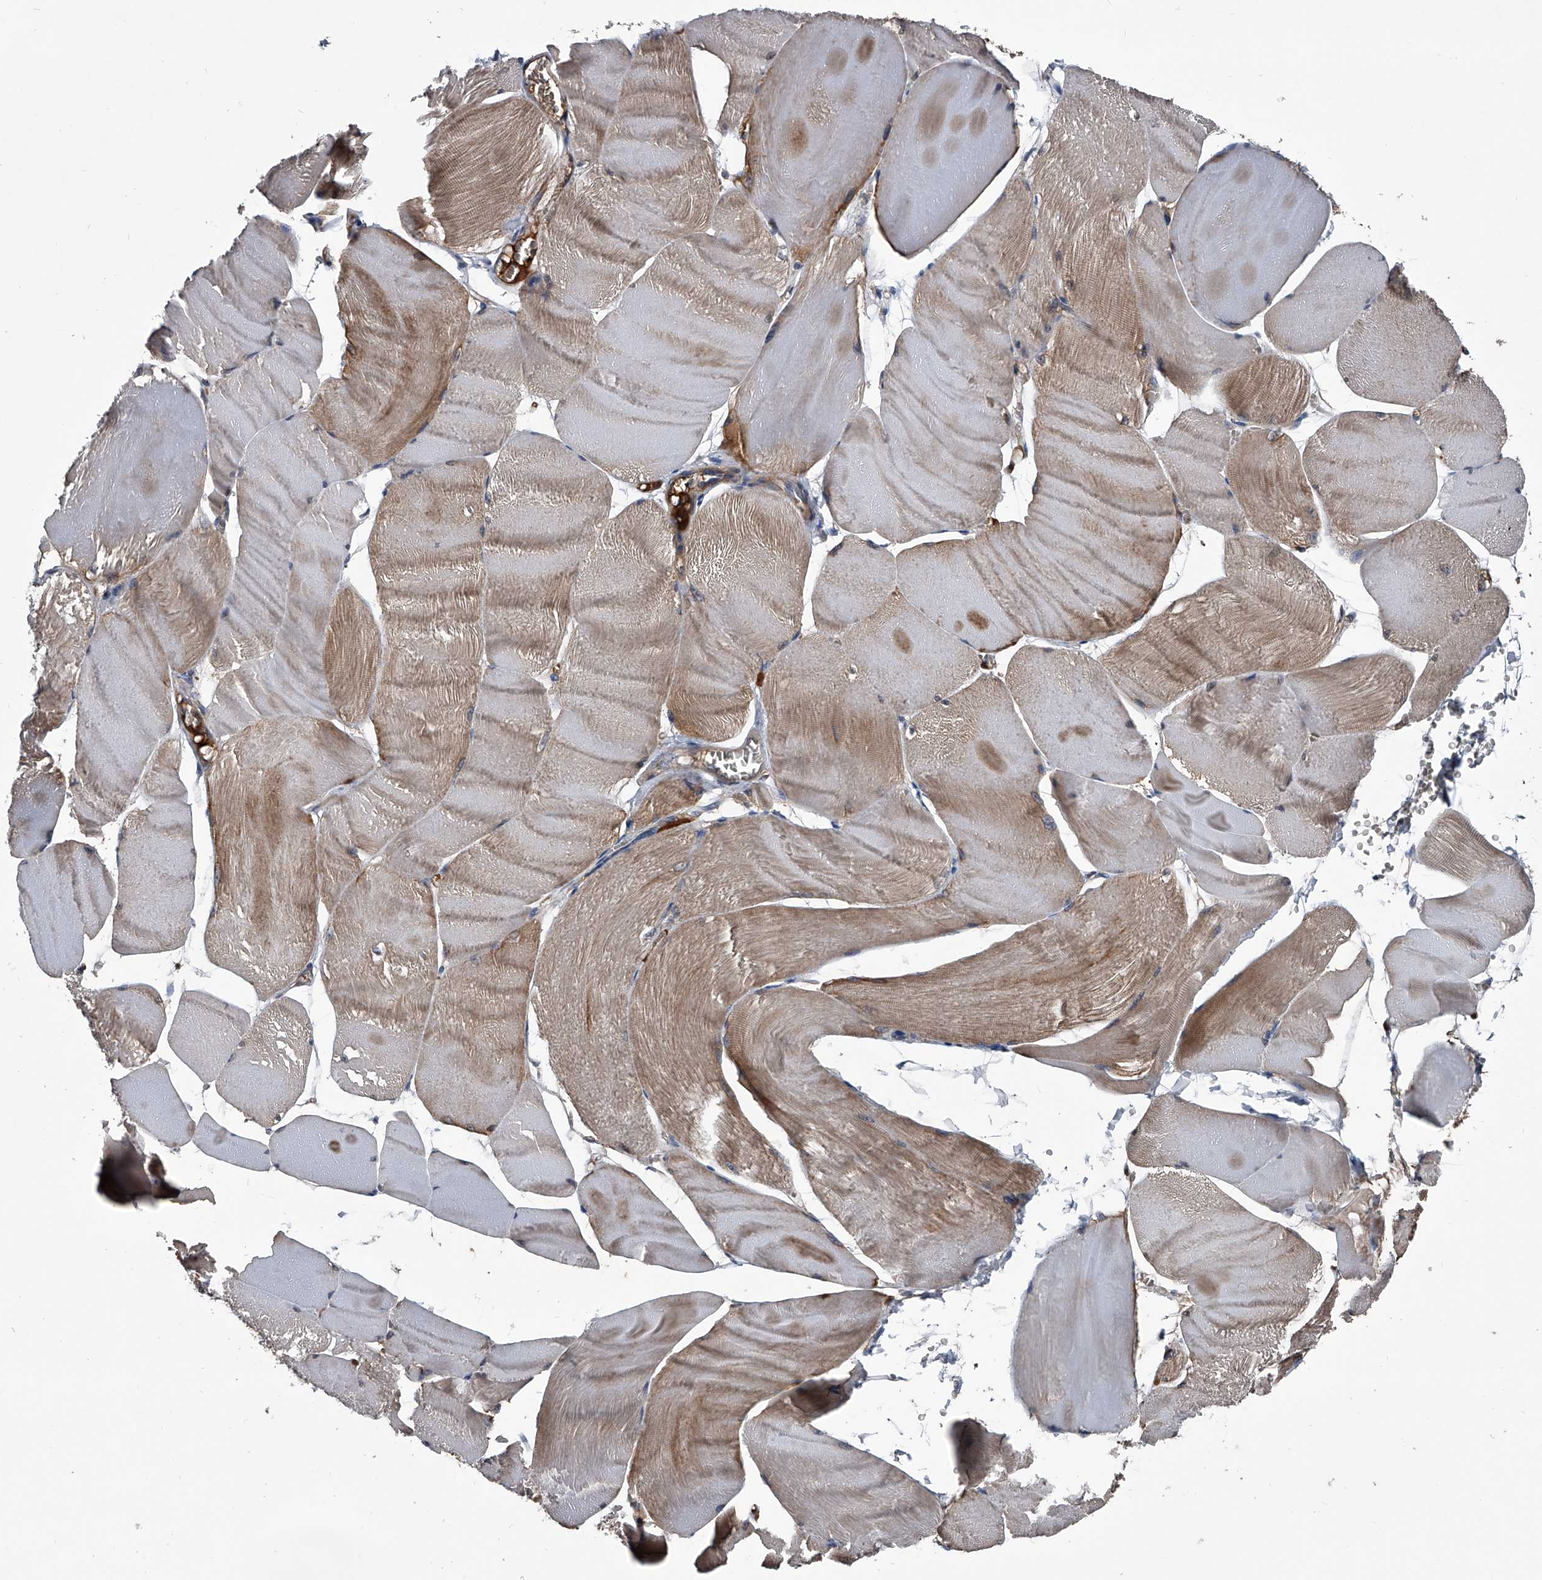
{"staining": {"intensity": "moderate", "quantity": ">75%", "location": "cytoplasmic/membranous"}, "tissue": "skeletal muscle", "cell_type": "Myocytes", "image_type": "normal", "snomed": [{"axis": "morphology", "description": "Normal tissue, NOS"}, {"axis": "morphology", "description": "Basal cell carcinoma"}, {"axis": "topography", "description": "Skeletal muscle"}], "caption": "Unremarkable skeletal muscle reveals moderate cytoplasmic/membranous staining in about >75% of myocytes The protein is shown in brown color, while the nuclei are stained blue..", "gene": "KIF13A", "patient": {"sex": "female", "age": 64}}